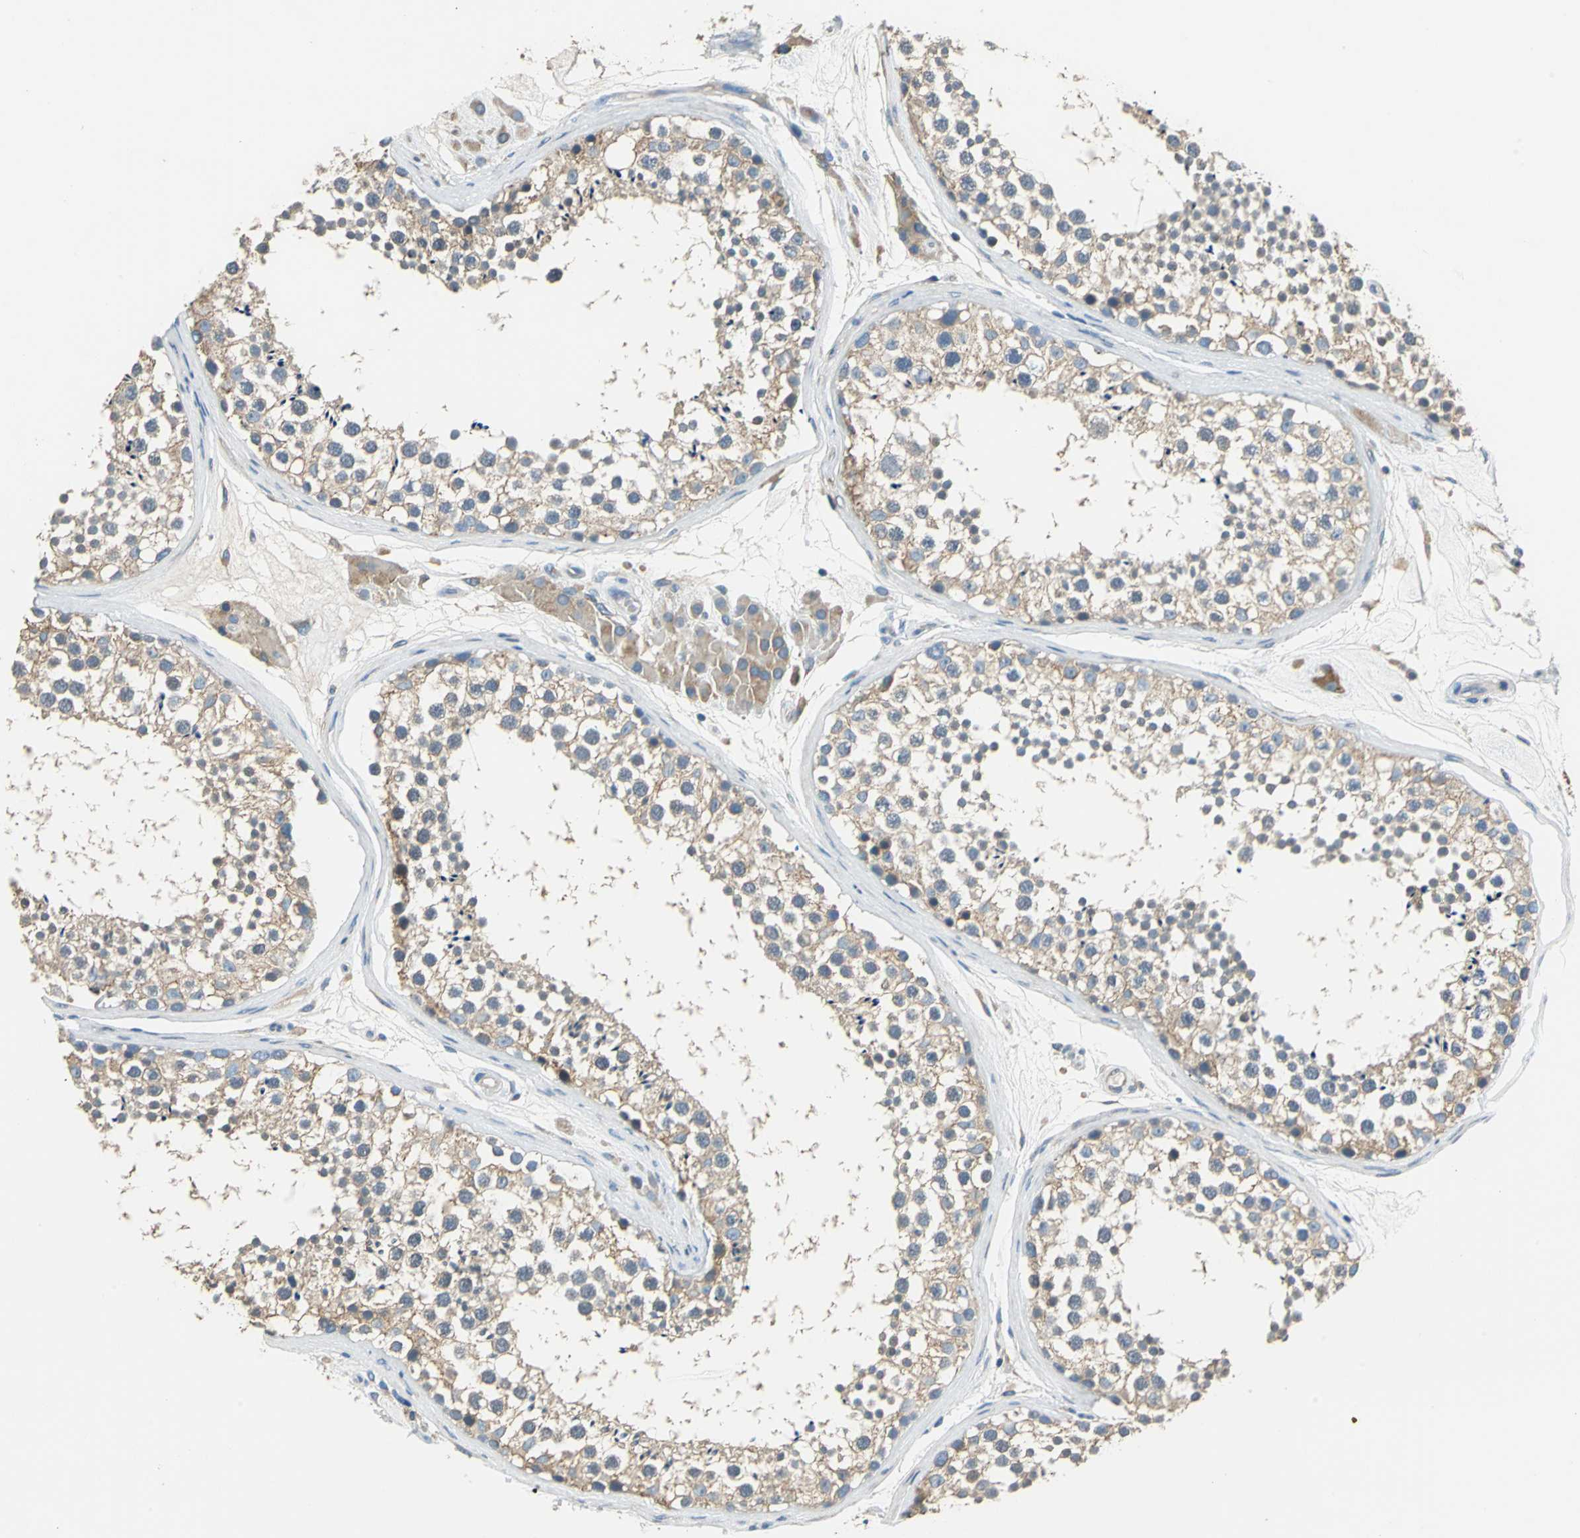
{"staining": {"intensity": "weak", "quantity": "25%-75%", "location": "cytoplasmic/membranous"}, "tissue": "testis", "cell_type": "Cells in seminiferous ducts", "image_type": "normal", "snomed": [{"axis": "morphology", "description": "Normal tissue, NOS"}, {"axis": "topography", "description": "Testis"}], "caption": "A high-resolution histopathology image shows IHC staining of unremarkable testis, which reveals weak cytoplasmic/membranous expression in approximately 25%-75% of cells in seminiferous ducts.", "gene": "PRKCA", "patient": {"sex": "male", "age": 46}}